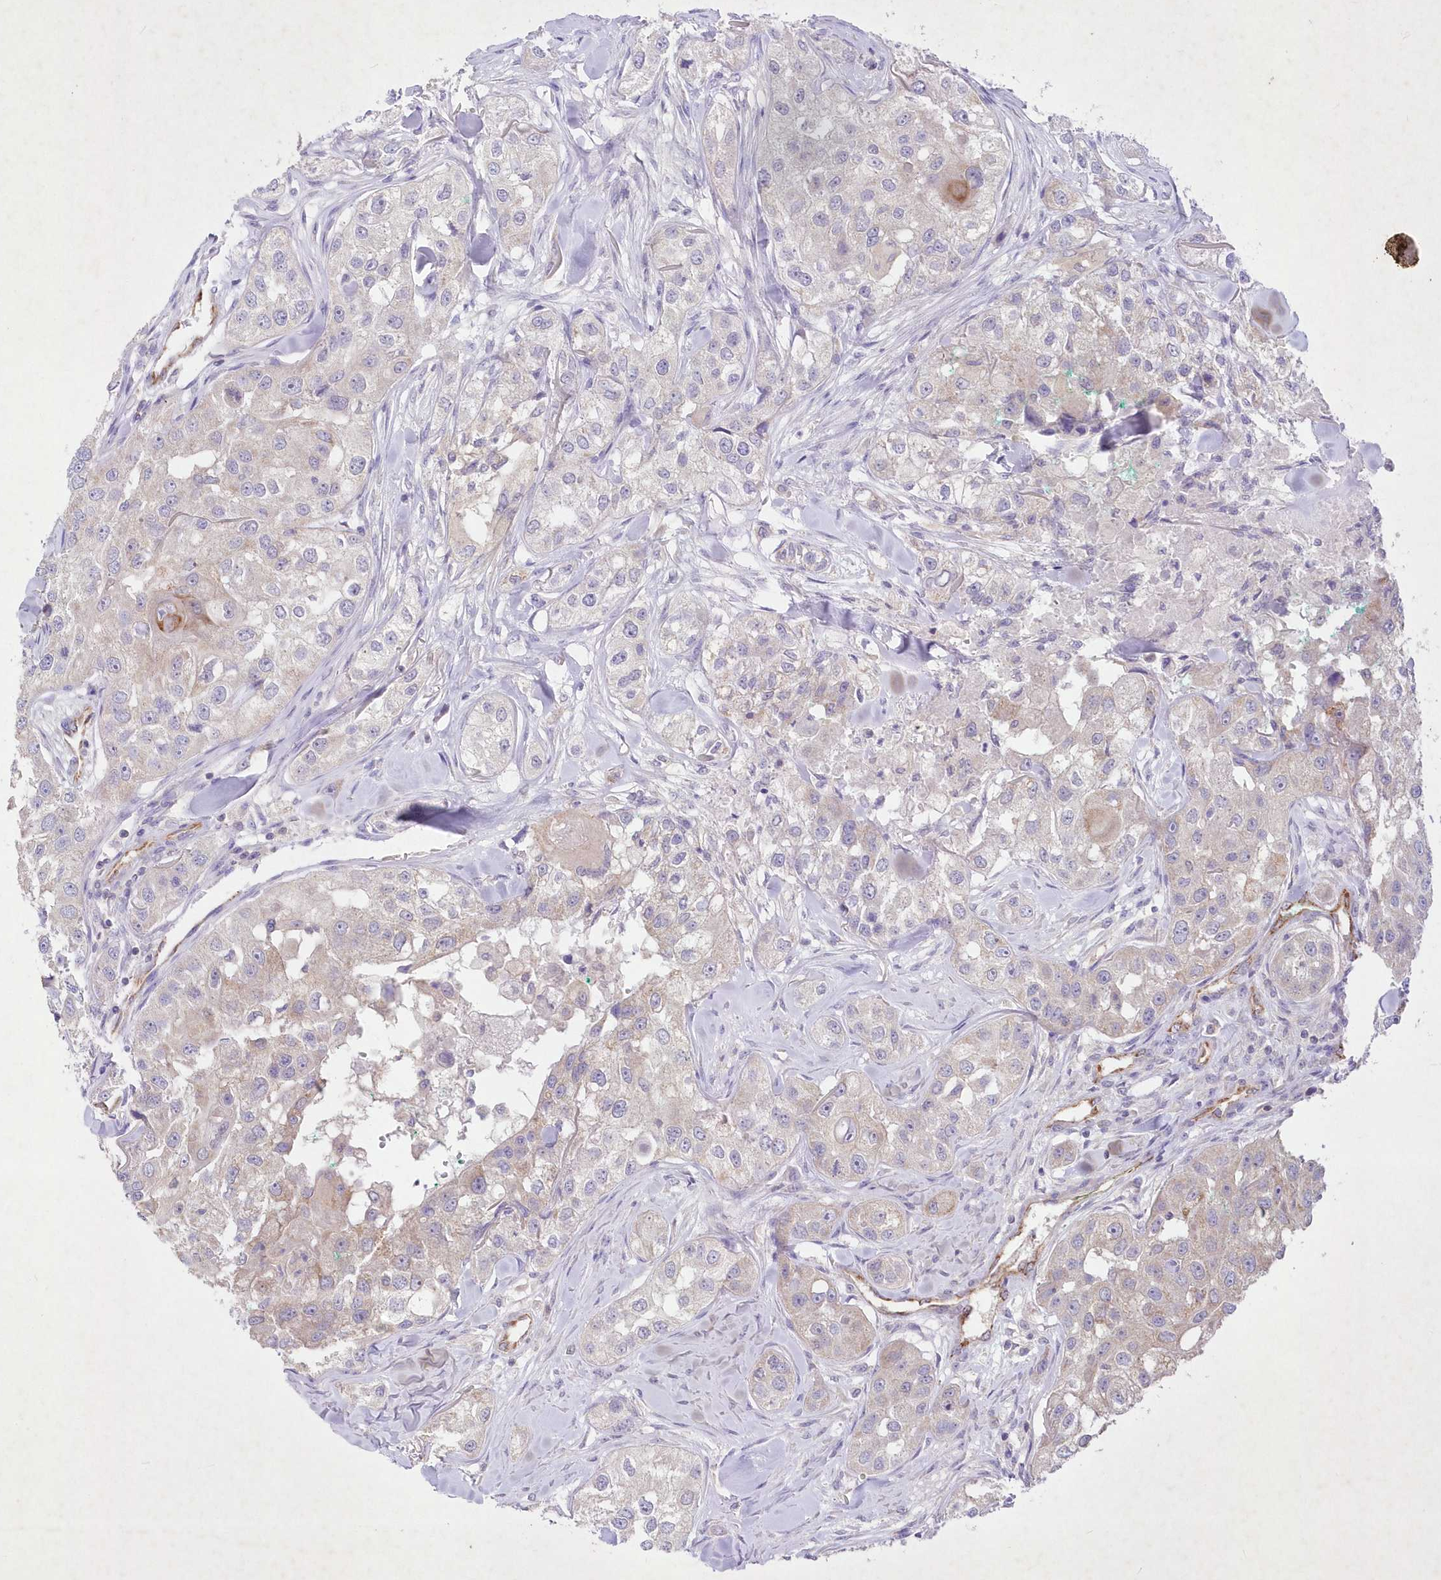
{"staining": {"intensity": "weak", "quantity": "<25%", "location": "cytoplasmic/membranous"}, "tissue": "head and neck cancer", "cell_type": "Tumor cells", "image_type": "cancer", "snomed": [{"axis": "morphology", "description": "Normal tissue, NOS"}, {"axis": "morphology", "description": "Squamous cell carcinoma, NOS"}, {"axis": "topography", "description": "Skeletal muscle"}, {"axis": "topography", "description": "Head-Neck"}], "caption": "Head and neck cancer (squamous cell carcinoma) was stained to show a protein in brown. There is no significant expression in tumor cells.", "gene": "ITSN2", "patient": {"sex": "male", "age": 51}}